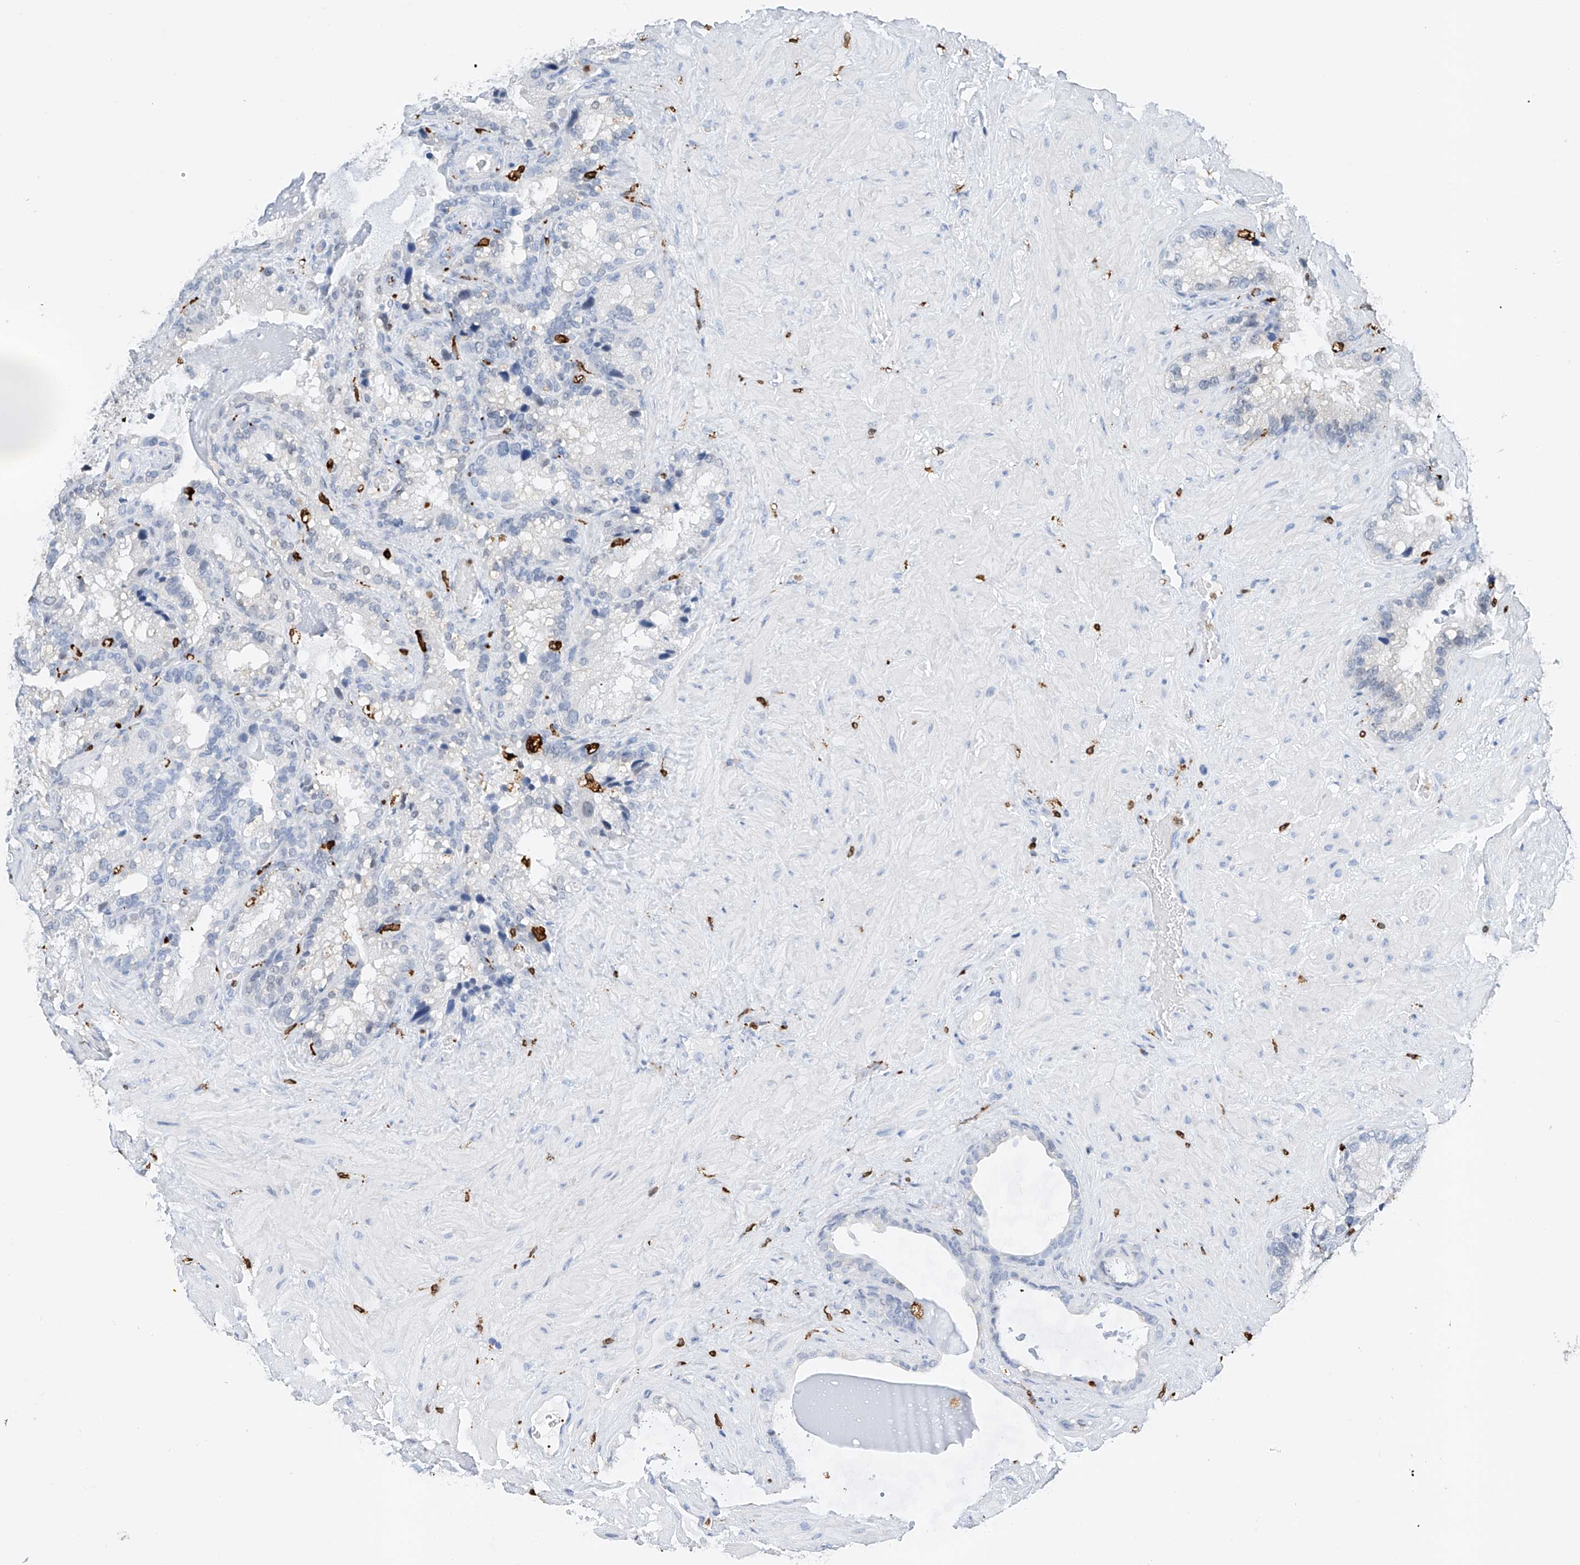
{"staining": {"intensity": "negative", "quantity": "none", "location": "none"}, "tissue": "seminal vesicle", "cell_type": "Glandular cells", "image_type": "normal", "snomed": [{"axis": "morphology", "description": "Normal tissue, NOS"}, {"axis": "topography", "description": "Prostate"}, {"axis": "topography", "description": "Seminal veicle"}], "caption": "This photomicrograph is of benign seminal vesicle stained with IHC to label a protein in brown with the nuclei are counter-stained blue. There is no positivity in glandular cells.", "gene": "TBXAS1", "patient": {"sex": "male", "age": 68}}